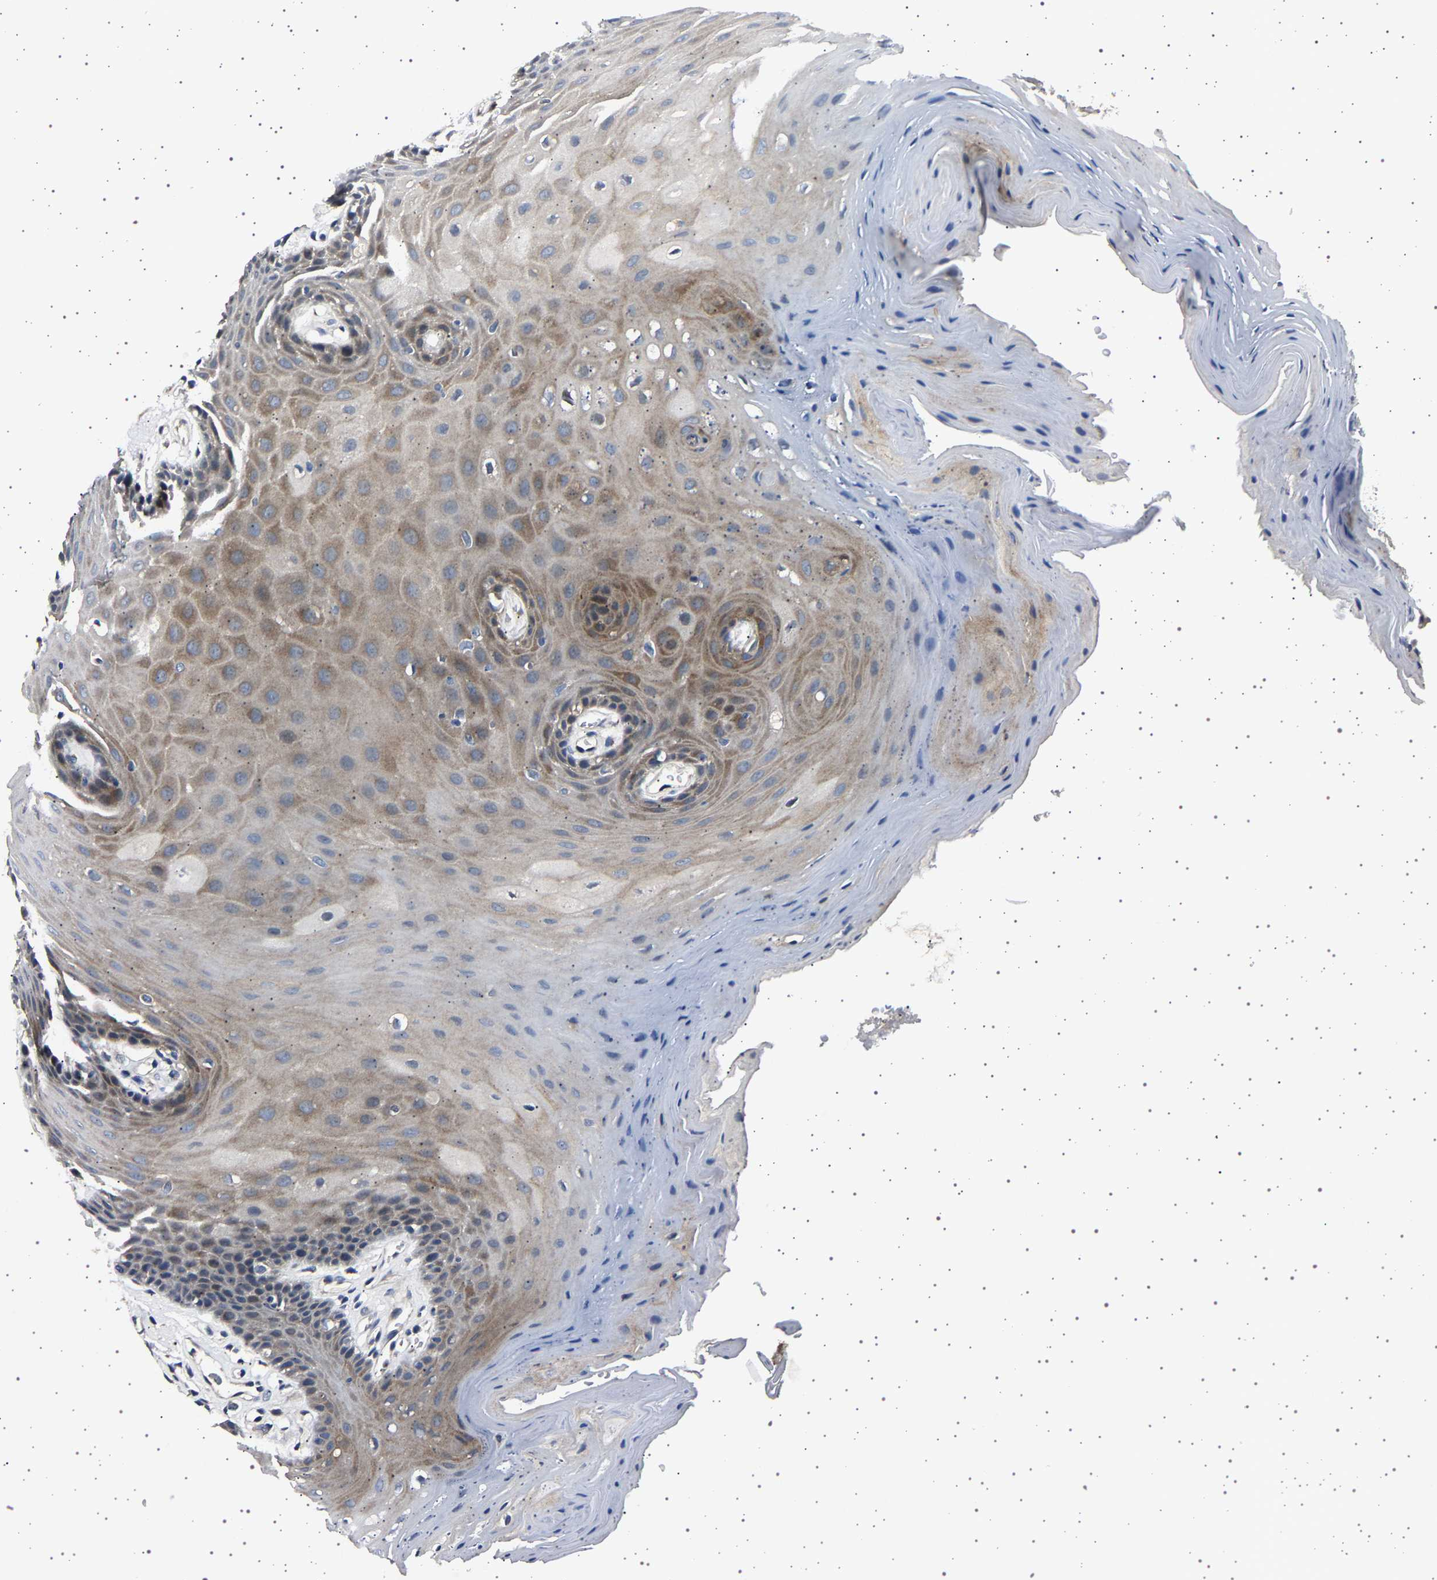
{"staining": {"intensity": "moderate", "quantity": "25%-75%", "location": "cytoplasmic/membranous"}, "tissue": "oral mucosa", "cell_type": "Squamous epithelial cells", "image_type": "normal", "snomed": [{"axis": "morphology", "description": "Normal tissue, NOS"}, {"axis": "morphology", "description": "Squamous cell carcinoma, NOS"}, {"axis": "topography", "description": "Oral tissue"}, {"axis": "topography", "description": "Head-Neck"}], "caption": "The image reveals staining of unremarkable oral mucosa, revealing moderate cytoplasmic/membranous protein staining (brown color) within squamous epithelial cells.", "gene": "NCKAP1", "patient": {"sex": "male", "age": 71}}